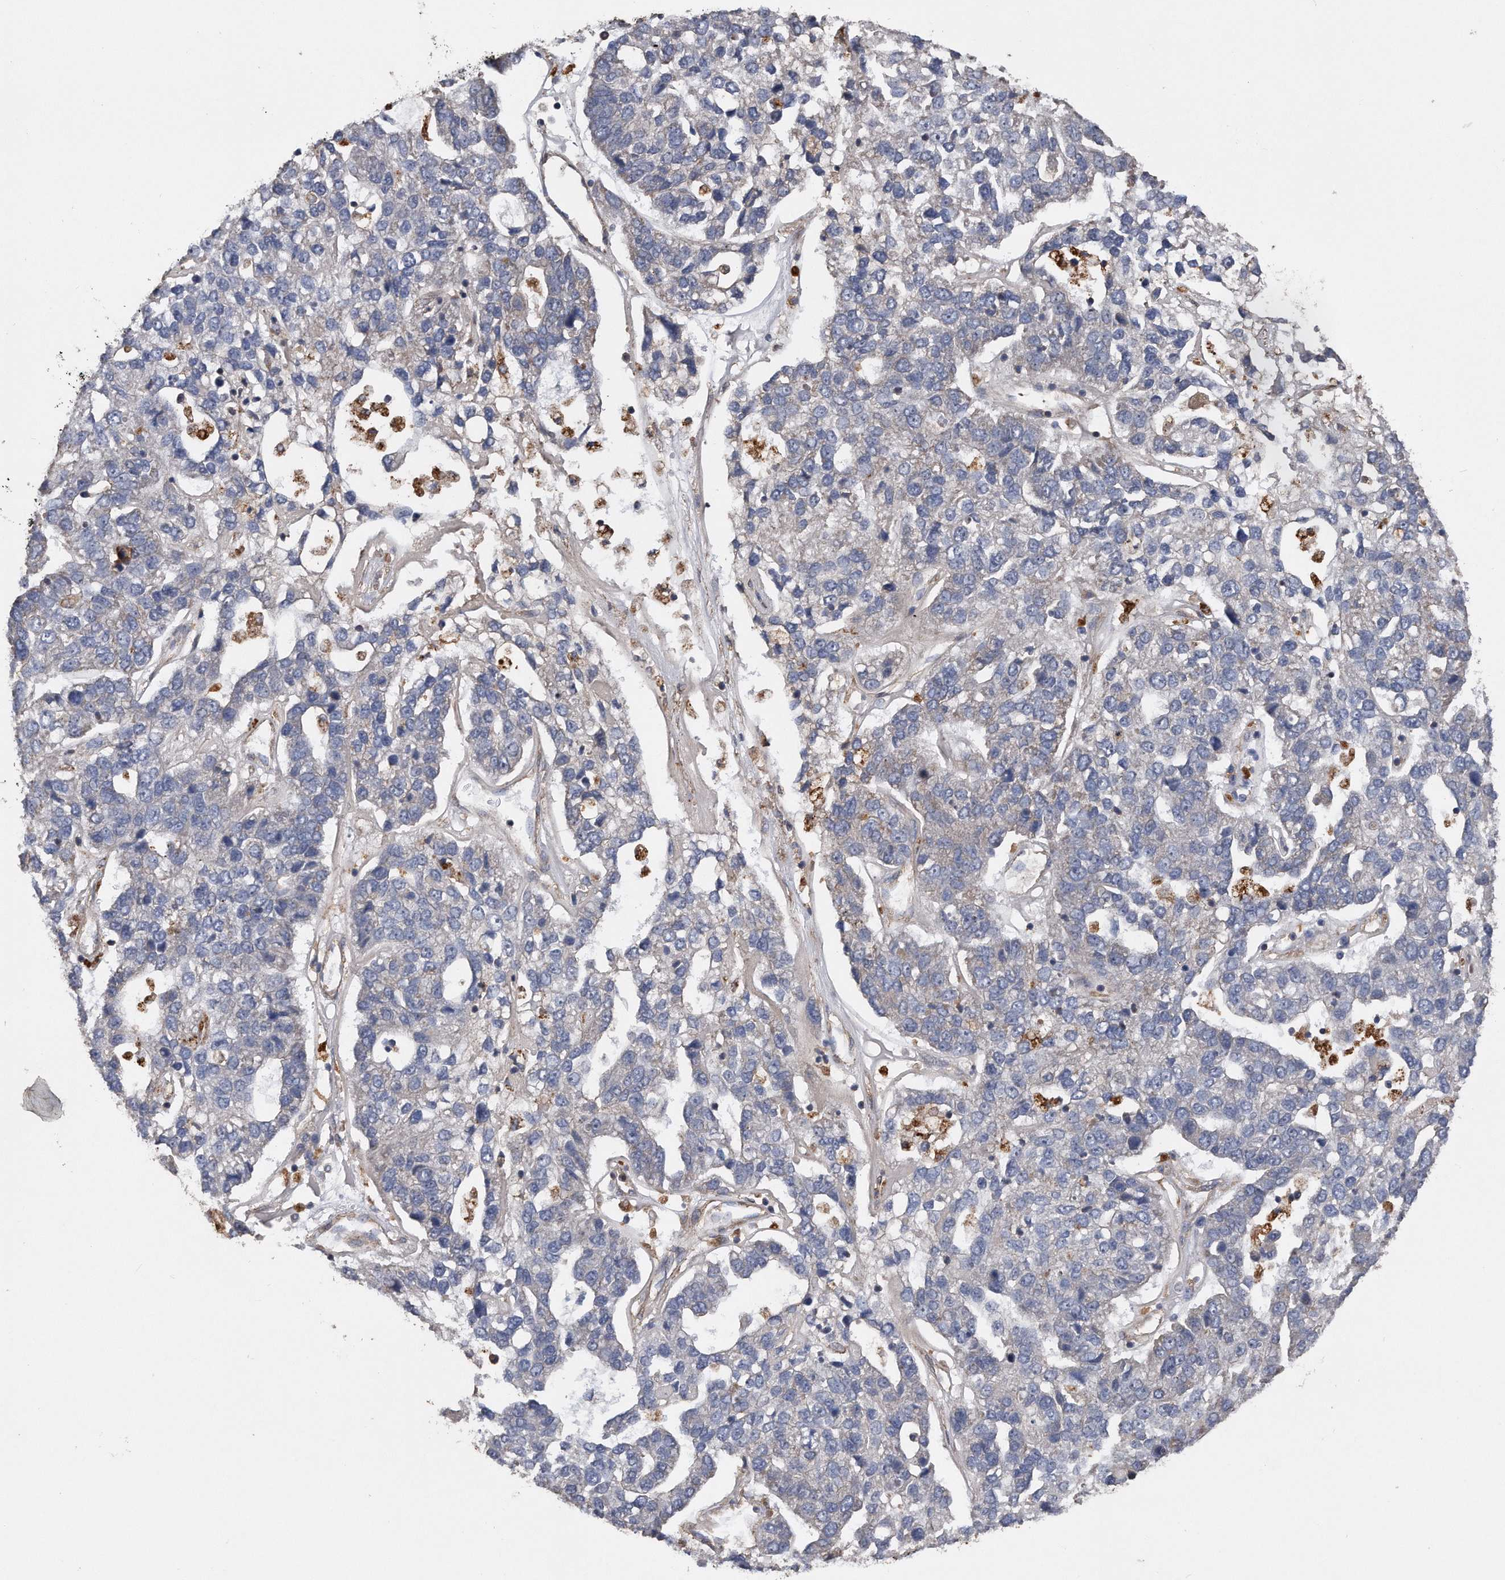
{"staining": {"intensity": "negative", "quantity": "none", "location": "none"}, "tissue": "pancreatic cancer", "cell_type": "Tumor cells", "image_type": "cancer", "snomed": [{"axis": "morphology", "description": "Adenocarcinoma, NOS"}, {"axis": "topography", "description": "Pancreas"}], "caption": "Immunohistochemistry (IHC) micrograph of neoplastic tissue: pancreatic adenocarcinoma stained with DAB exhibits no significant protein positivity in tumor cells.", "gene": "KCND3", "patient": {"sex": "female", "age": 61}}